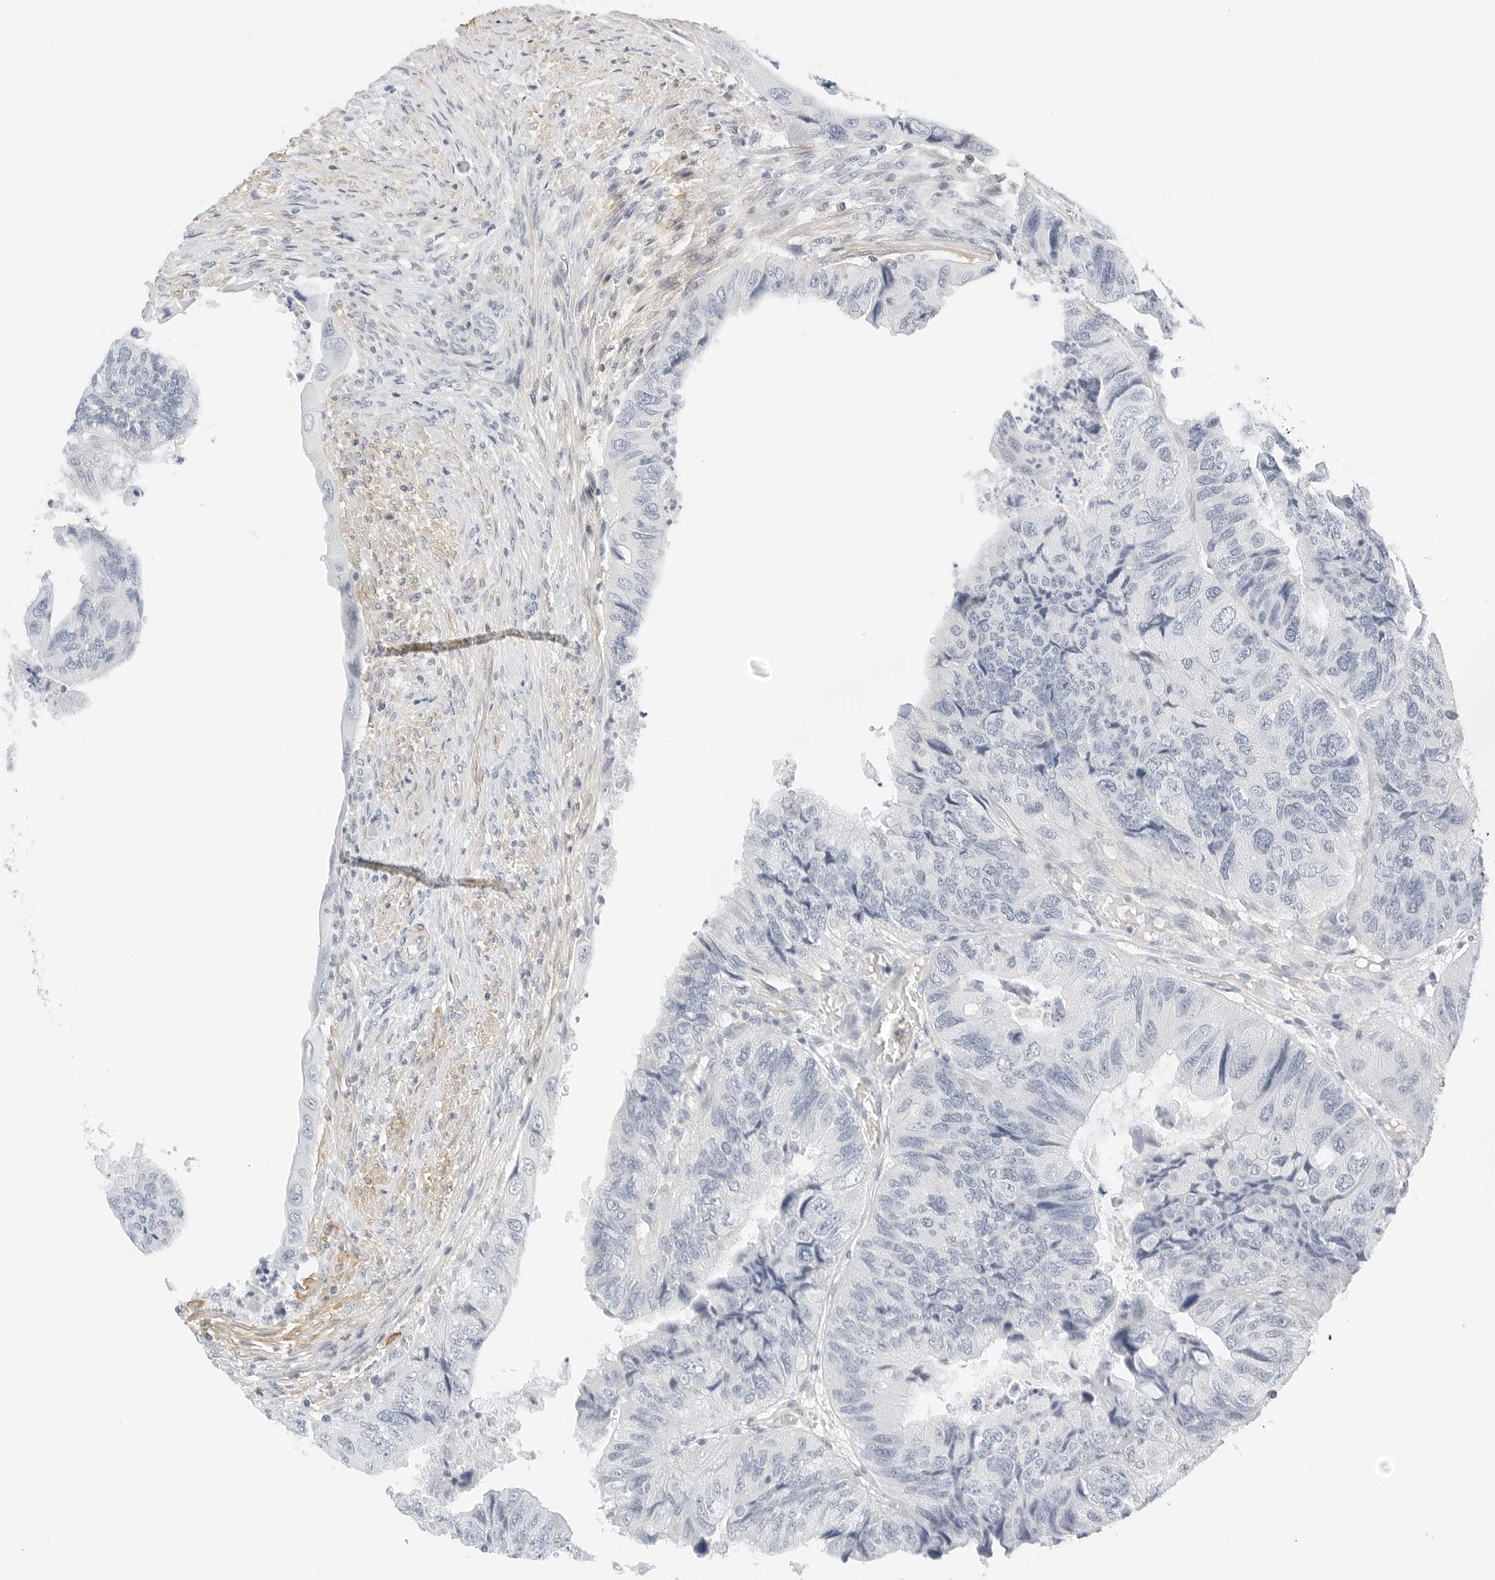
{"staining": {"intensity": "negative", "quantity": "none", "location": "none"}, "tissue": "colorectal cancer", "cell_type": "Tumor cells", "image_type": "cancer", "snomed": [{"axis": "morphology", "description": "Adenocarcinoma, NOS"}, {"axis": "topography", "description": "Rectum"}], "caption": "Tumor cells are negative for protein expression in human colorectal cancer (adenocarcinoma).", "gene": "PKDCC", "patient": {"sex": "male", "age": 63}}